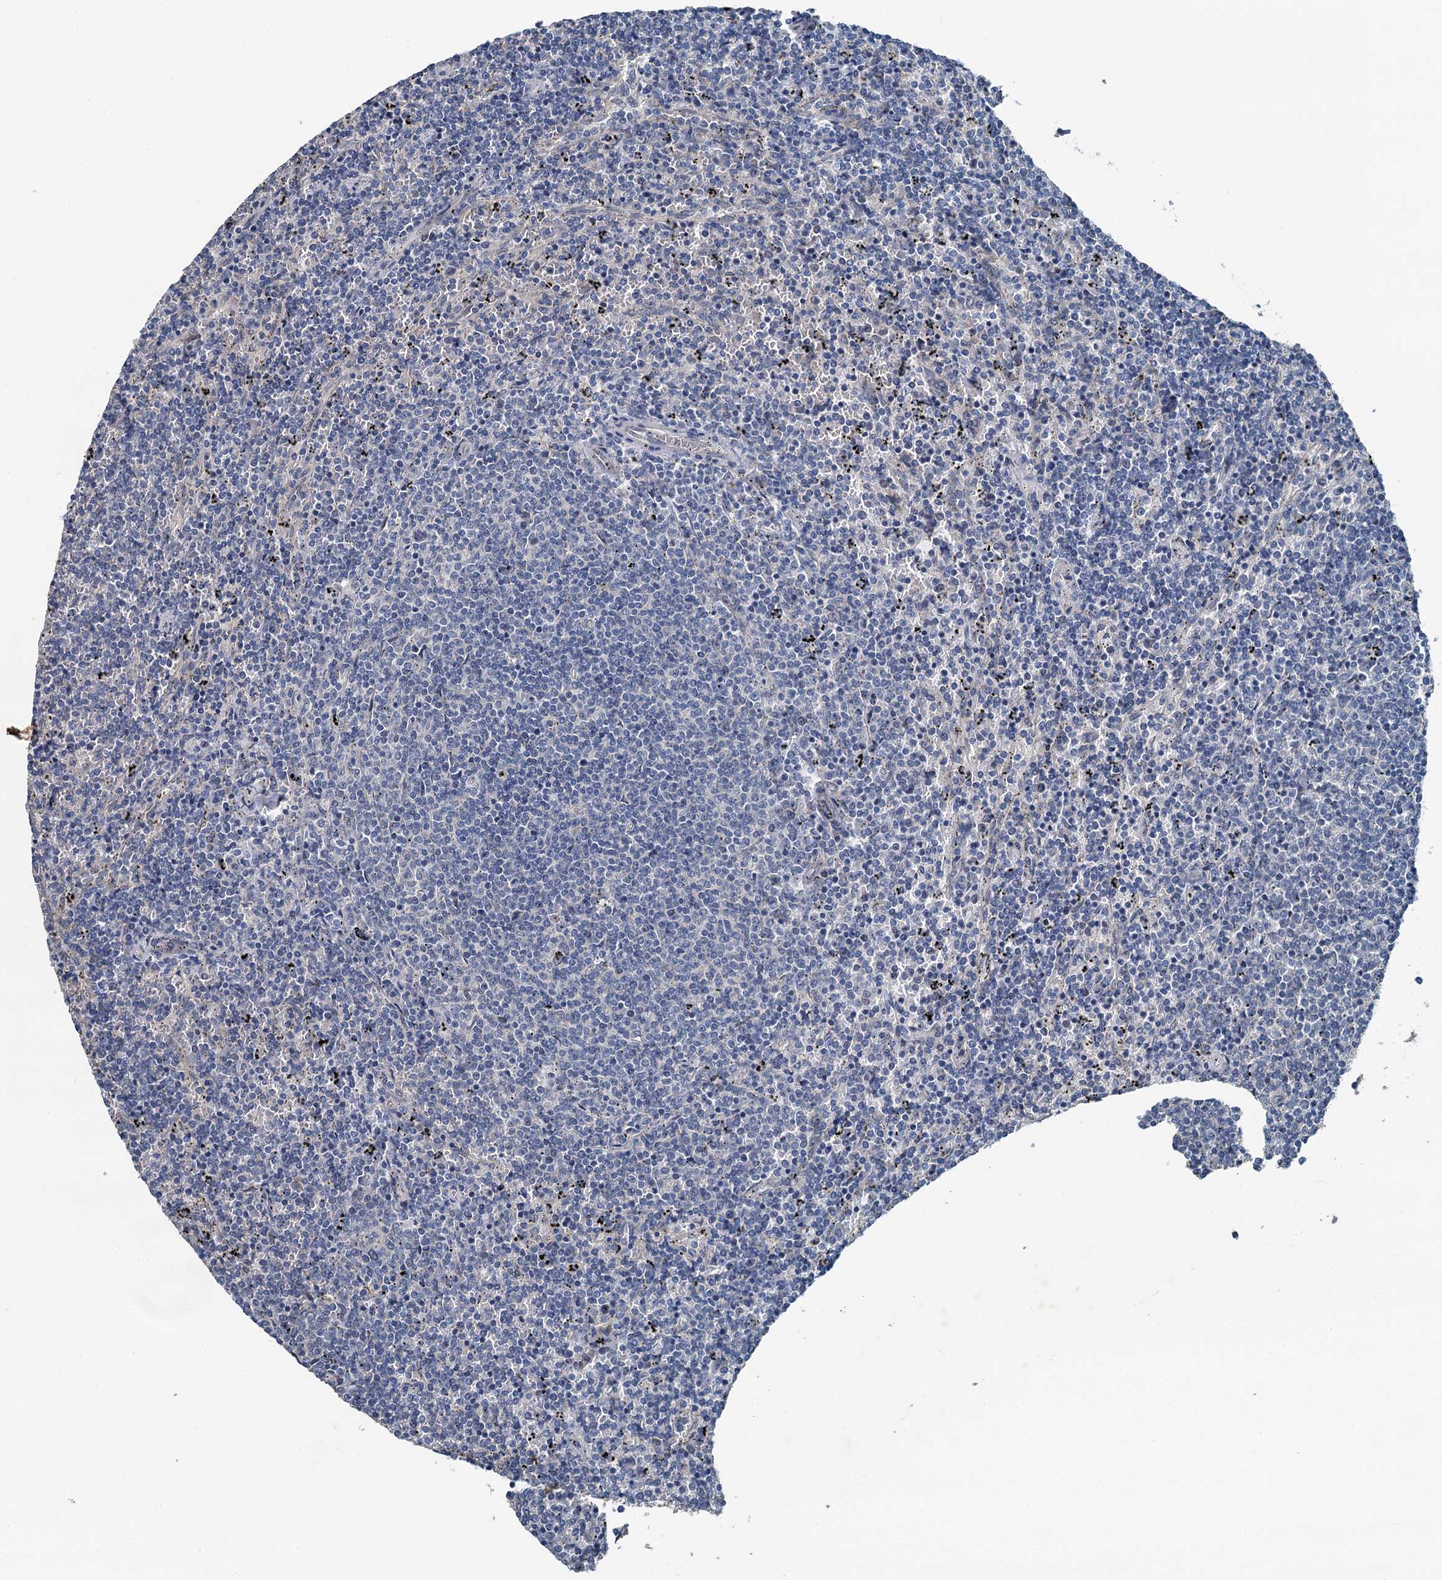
{"staining": {"intensity": "negative", "quantity": "none", "location": "none"}, "tissue": "lymphoma", "cell_type": "Tumor cells", "image_type": "cancer", "snomed": [{"axis": "morphology", "description": "Malignant lymphoma, non-Hodgkin's type, Low grade"}, {"axis": "topography", "description": "Spleen"}], "caption": "Human lymphoma stained for a protein using IHC demonstrates no positivity in tumor cells.", "gene": "C6orf120", "patient": {"sex": "female", "age": 50}}